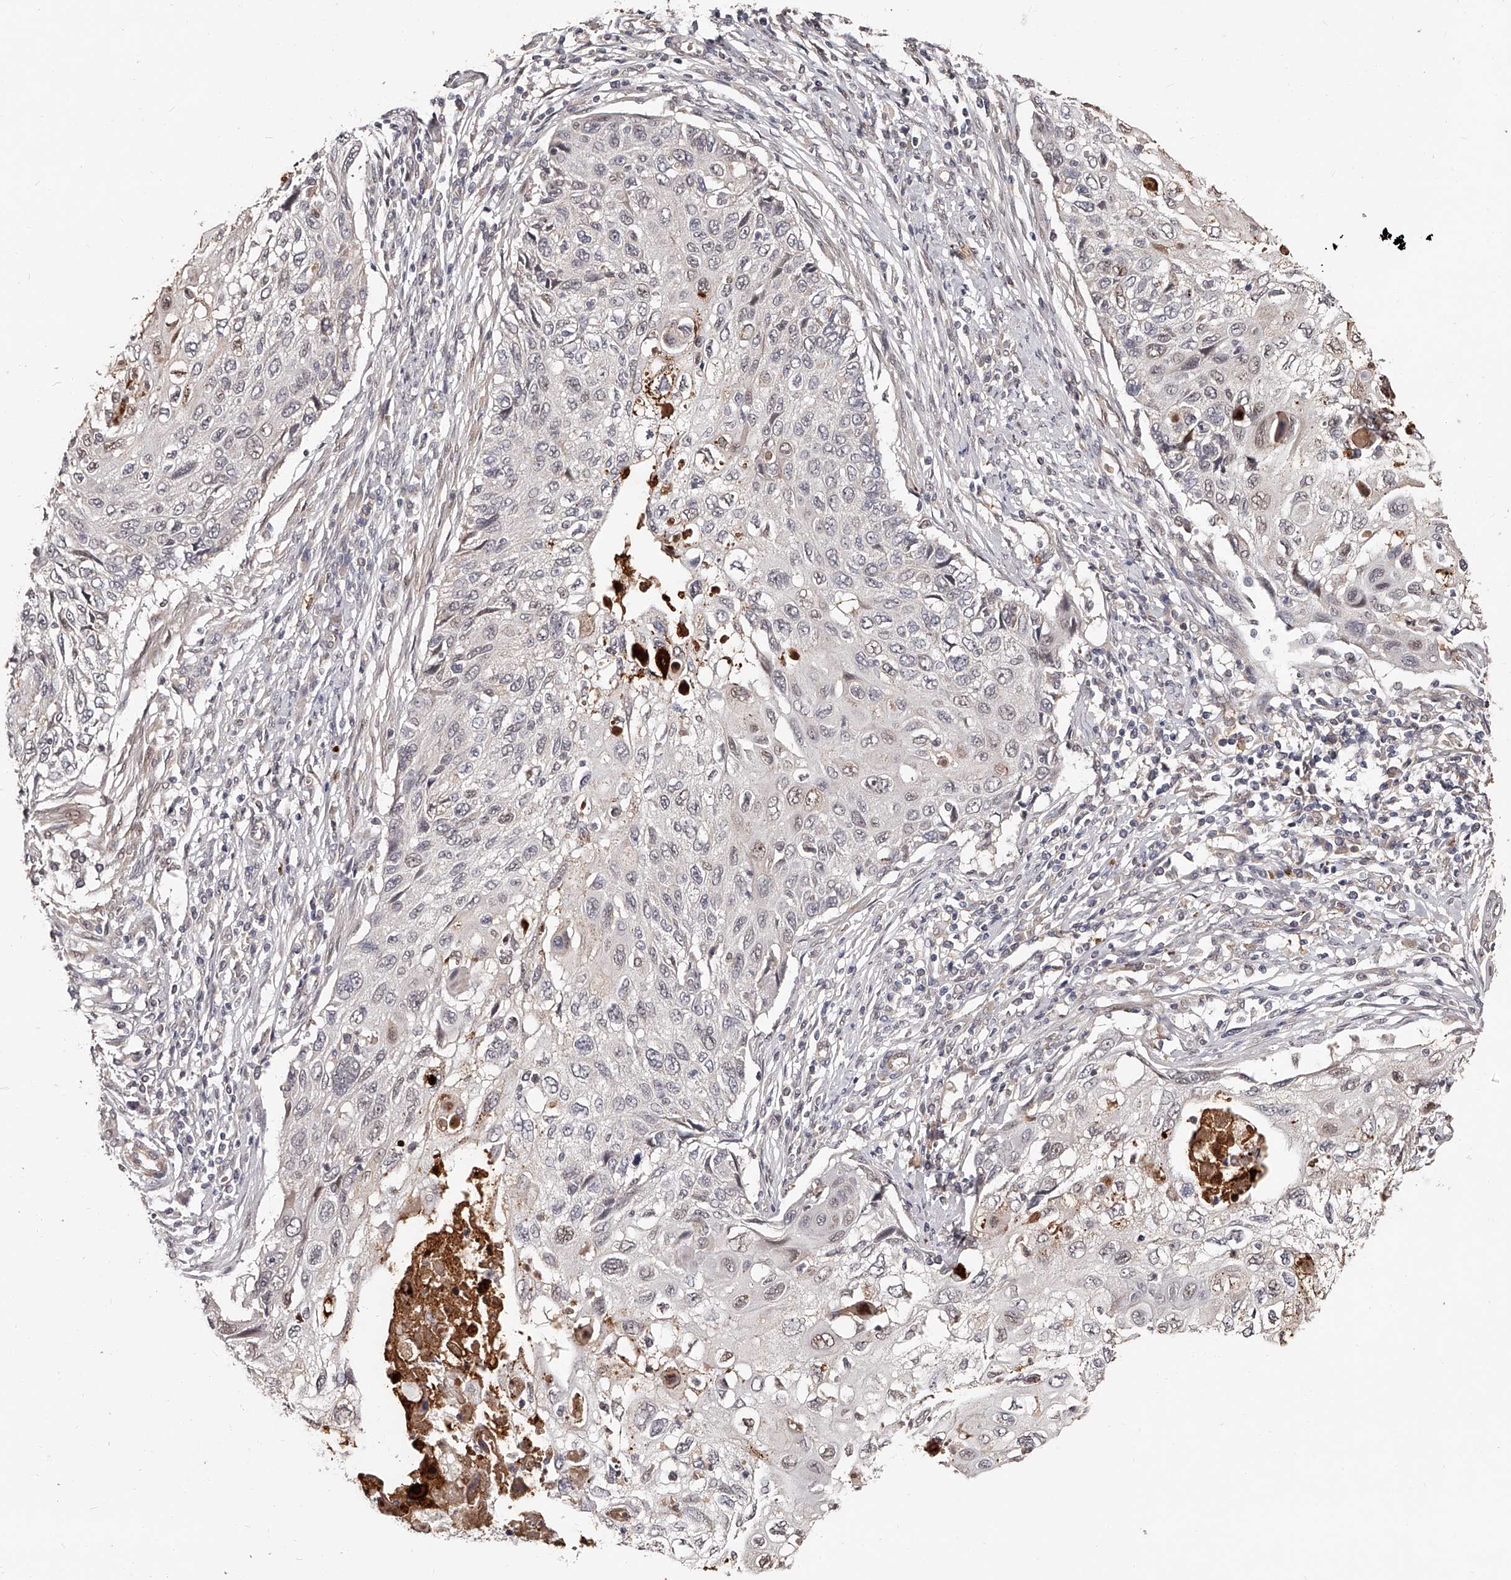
{"staining": {"intensity": "negative", "quantity": "none", "location": "none"}, "tissue": "cervical cancer", "cell_type": "Tumor cells", "image_type": "cancer", "snomed": [{"axis": "morphology", "description": "Squamous cell carcinoma, NOS"}, {"axis": "topography", "description": "Cervix"}], "caption": "IHC photomicrograph of cervical cancer stained for a protein (brown), which displays no expression in tumor cells.", "gene": "URGCP", "patient": {"sex": "female", "age": 70}}